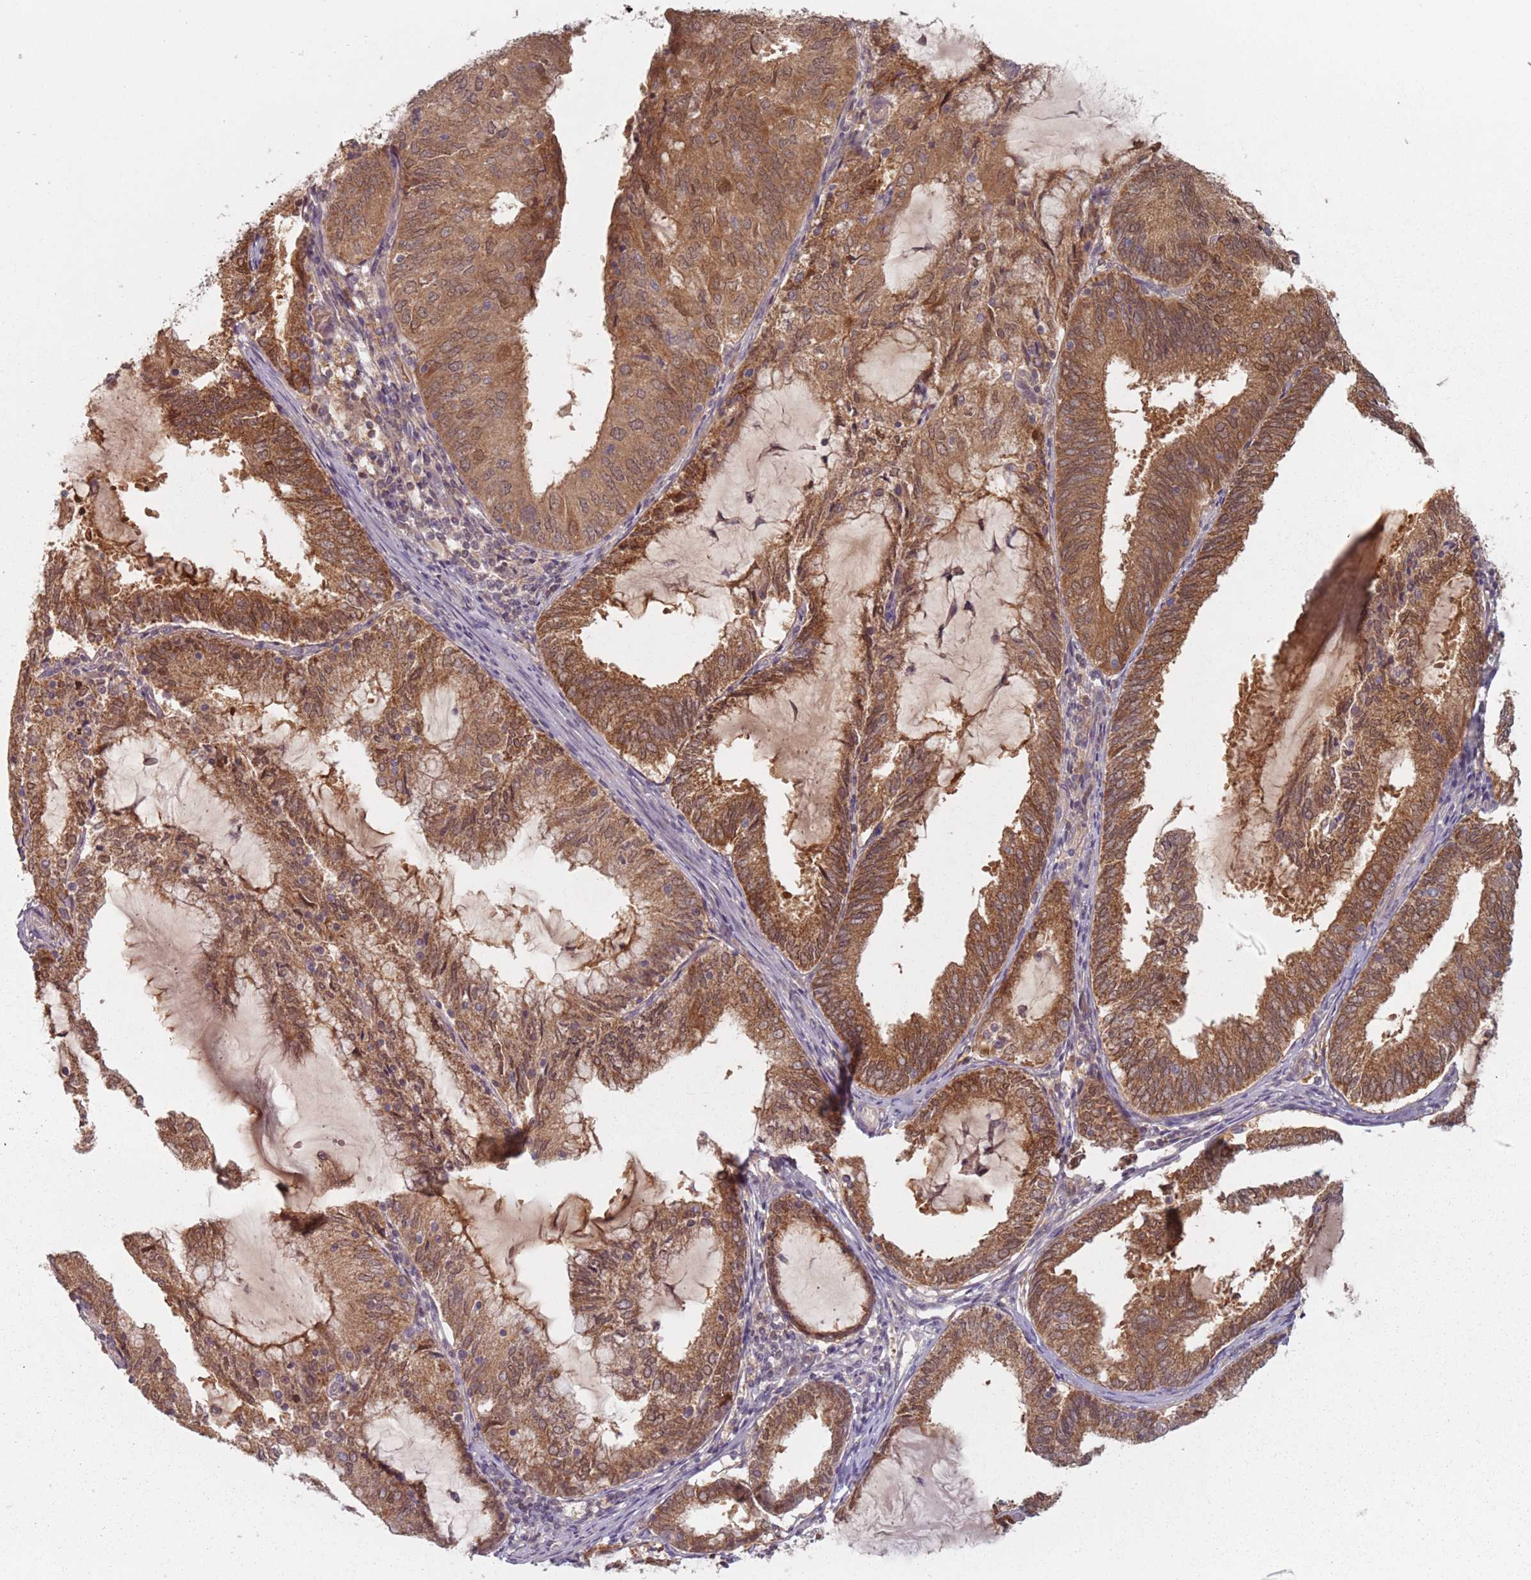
{"staining": {"intensity": "moderate", "quantity": ">75%", "location": "cytoplasmic/membranous,nuclear"}, "tissue": "endometrial cancer", "cell_type": "Tumor cells", "image_type": "cancer", "snomed": [{"axis": "morphology", "description": "Adenocarcinoma, NOS"}, {"axis": "topography", "description": "Endometrium"}], "caption": "Immunohistochemical staining of human endometrial cancer reveals medium levels of moderate cytoplasmic/membranous and nuclear positivity in approximately >75% of tumor cells.", "gene": "NAXE", "patient": {"sex": "female", "age": 81}}